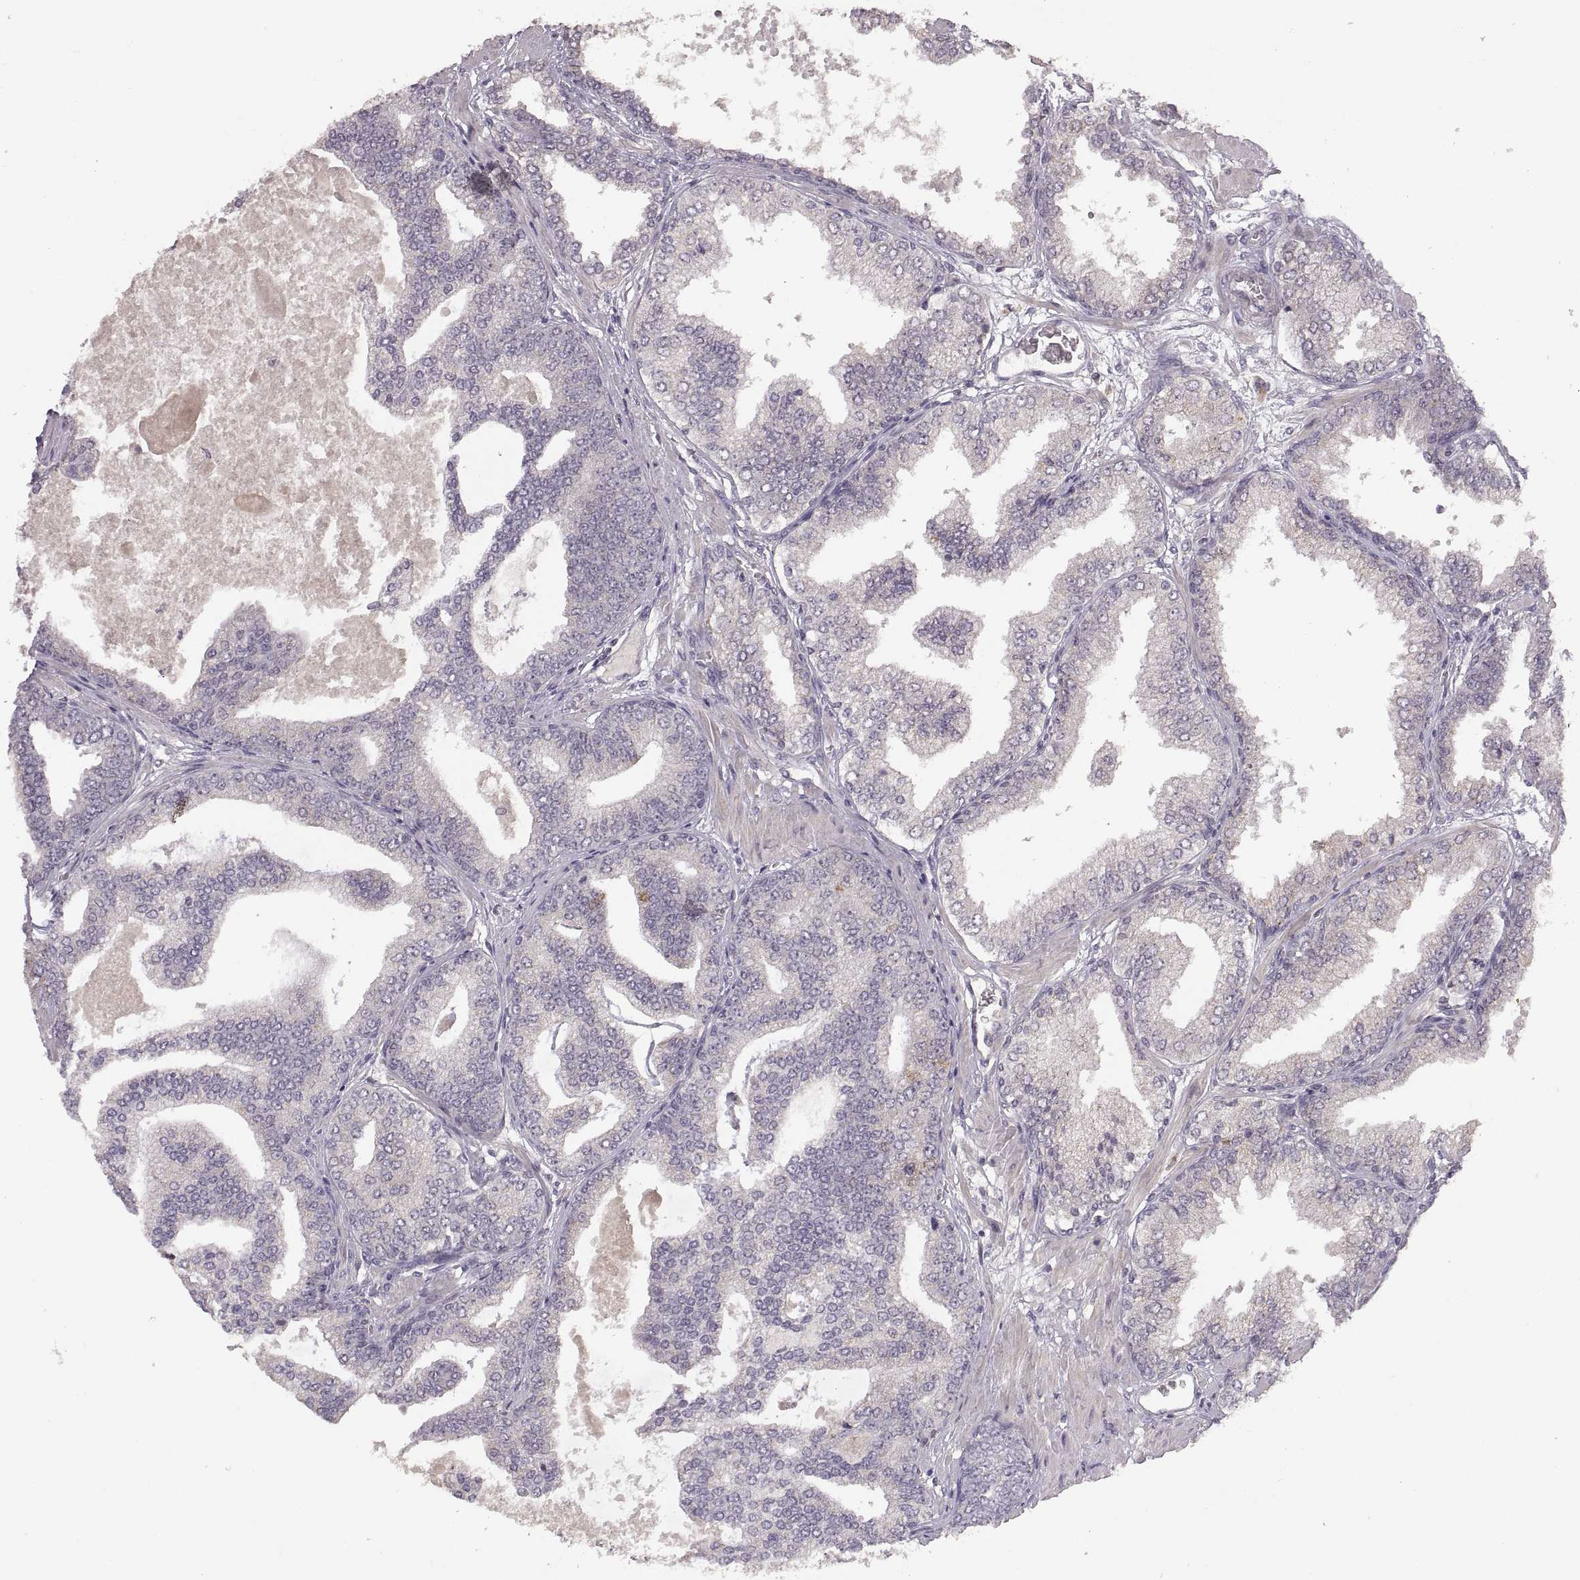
{"staining": {"intensity": "negative", "quantity": "none", "location": "none"}, "tissue": "prostate cancer", "cell_type": "Tumor cells", "image_type": "cancer", "snomed": [{"axis": "morphology", "description": "Adenocarcinoma, NOS"}, {"axis": "topography", "description": "Prostate"}], "caption": "Tumor cells are negative for protein expression in human adenocarcinoma (prostate).", "gene": "HMGCR", "patient": {"sex": "male", "age": 64}}